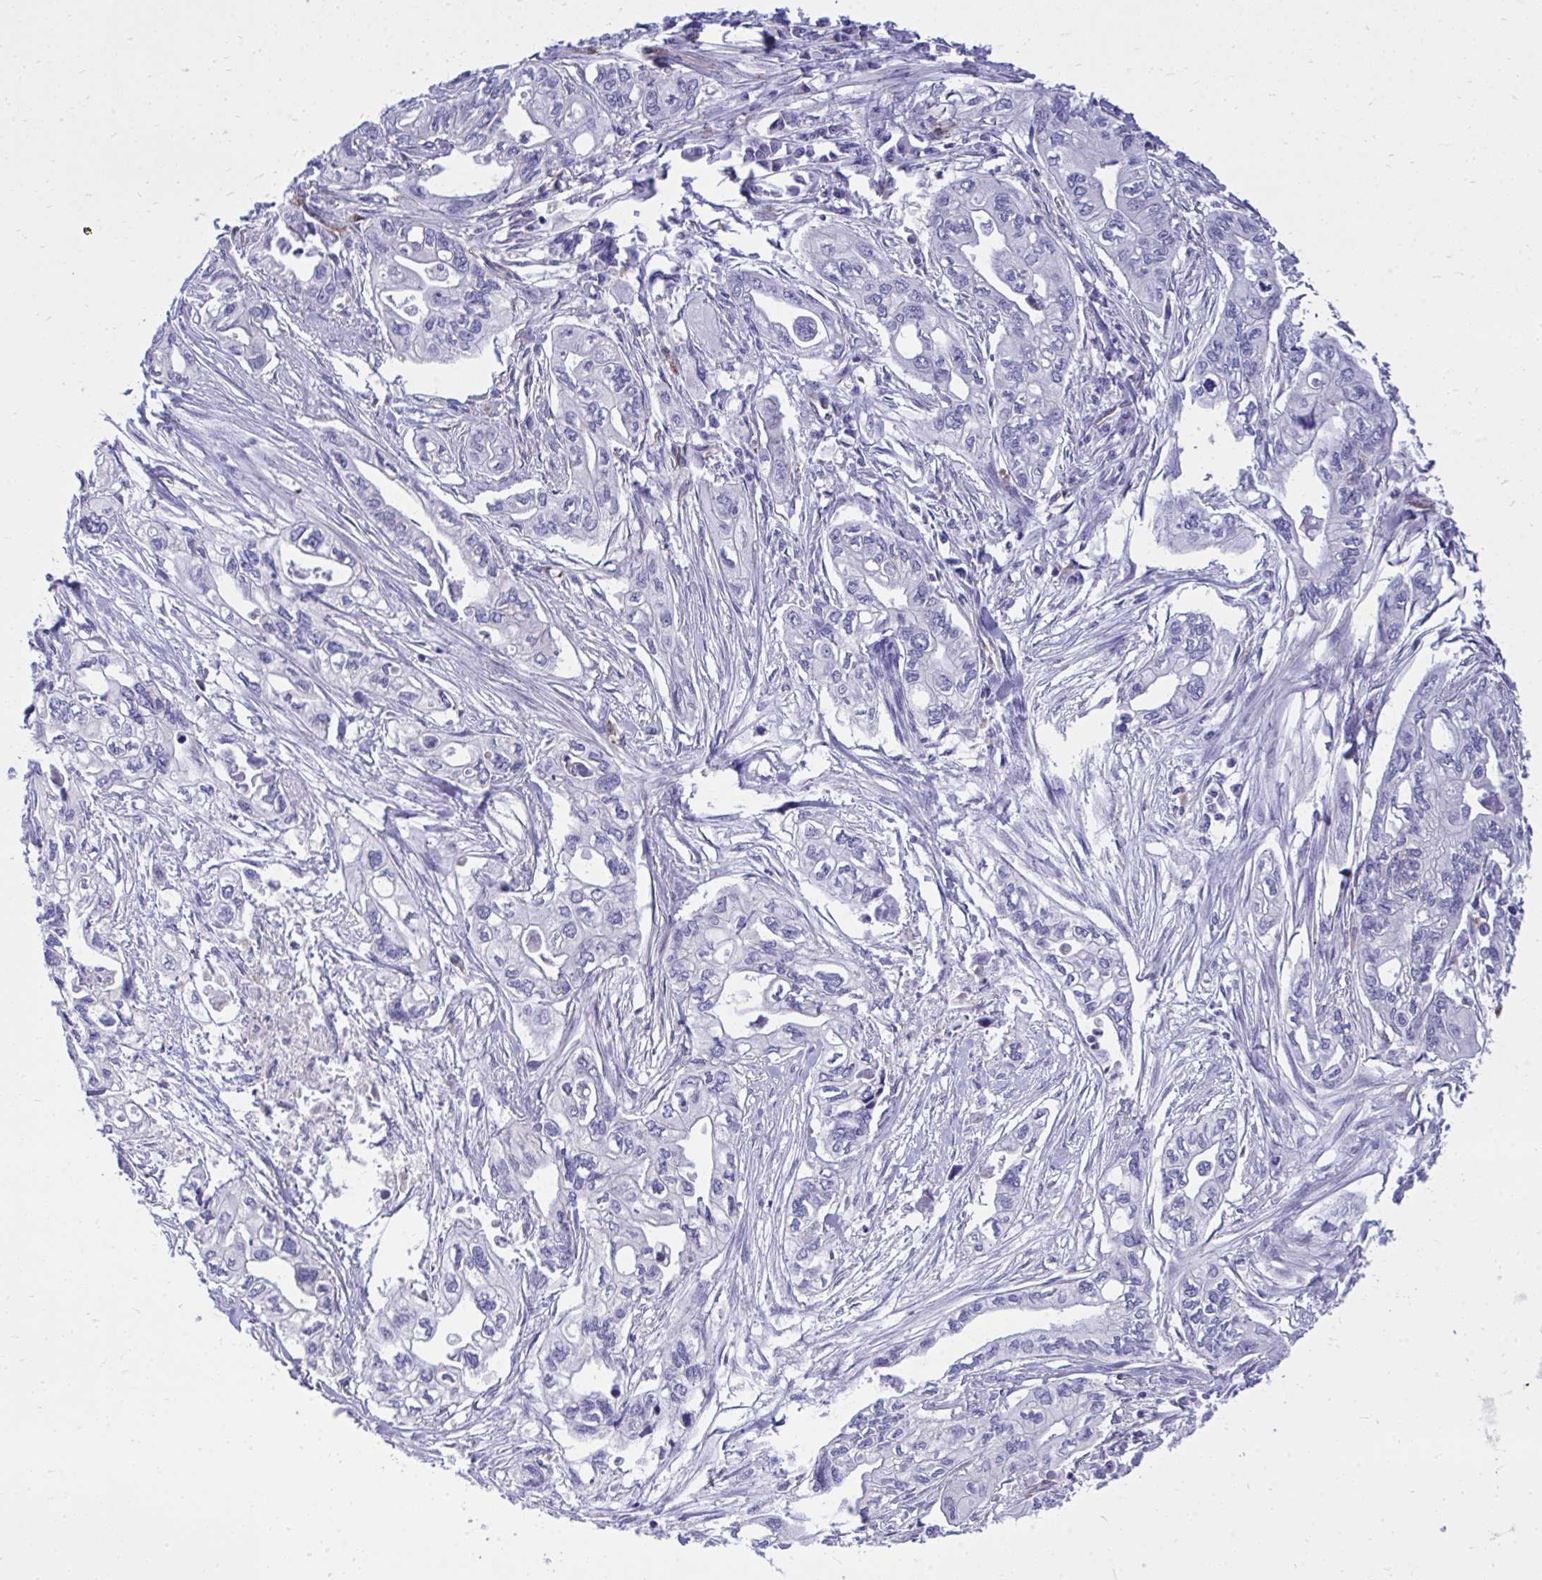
{"staining": {"intensity": "negative", "quantity": "none", "location": "none"}, "tissue": "pancreatic cancer", "cell_type": "Tumor cells", "image_type": "cancer", "snomed": [{"axis": "morphology", "description": "Adenocarcinoma, NOS"}, {"axis": "topography", "description": "Pancreas"}], "caption": "There is no significant staining in tumor cells of adenocarcinoma (pancreatic).", "gene": "TP53I11", "patient": {"sex": "male", "age": 68}}